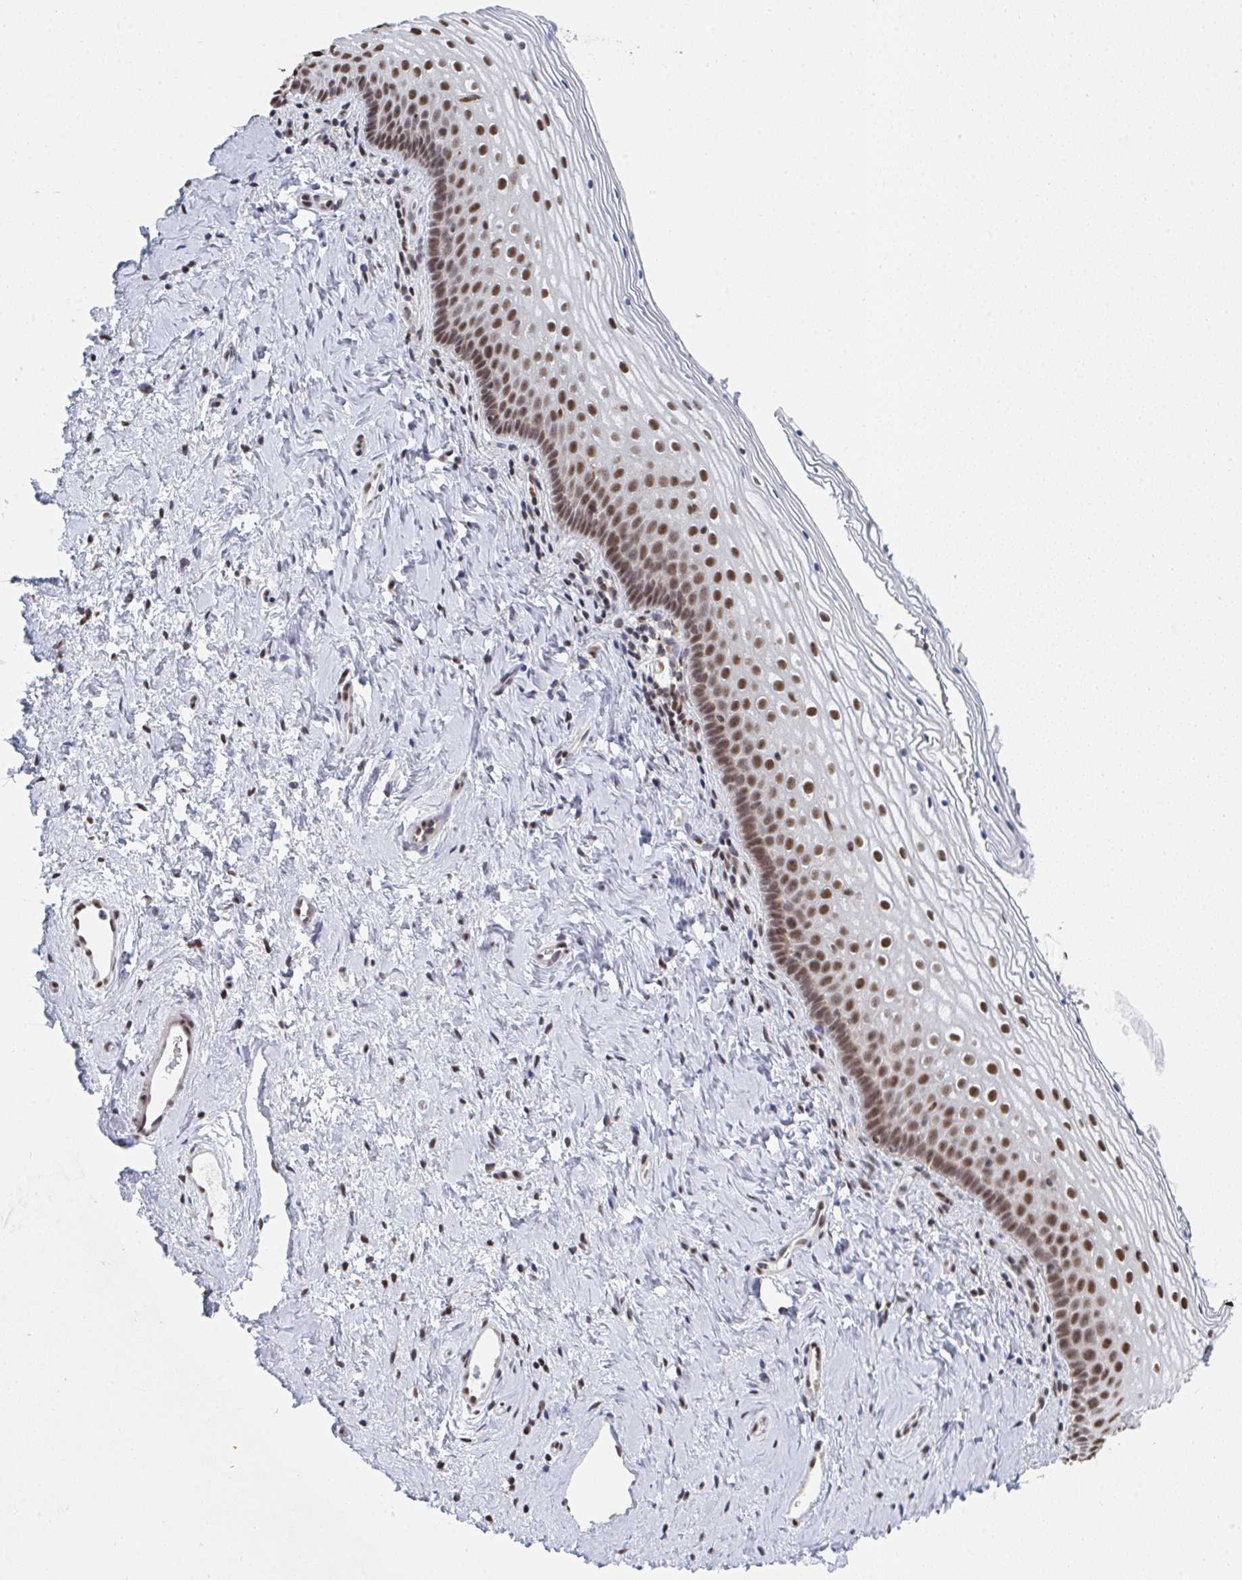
{"staining": {"intensity": "moderate", "quantity": ">75%", "location": "nuclear"}, "tissue": "vagina", "cell_type": "Squamous epithelial cells", "image_type": "normal", "snomed": [{"axis": "morphology", "description": "Normal tissue, NOS"}, {"axis": "morphology", "description": "Squamous cell carcinoma, NOS"}, {"axis": "topography", "description": "Vagina"}, {"axis": "topography", "description": "Cervix"}], "caption": "Vagina stained with a brown dye demonstrates moderate nuclear positive positivity in approximately >75% of squamous epithelial cells.", "gene": "MBNL1", "patient": {"sex": "female", "age": 45}}